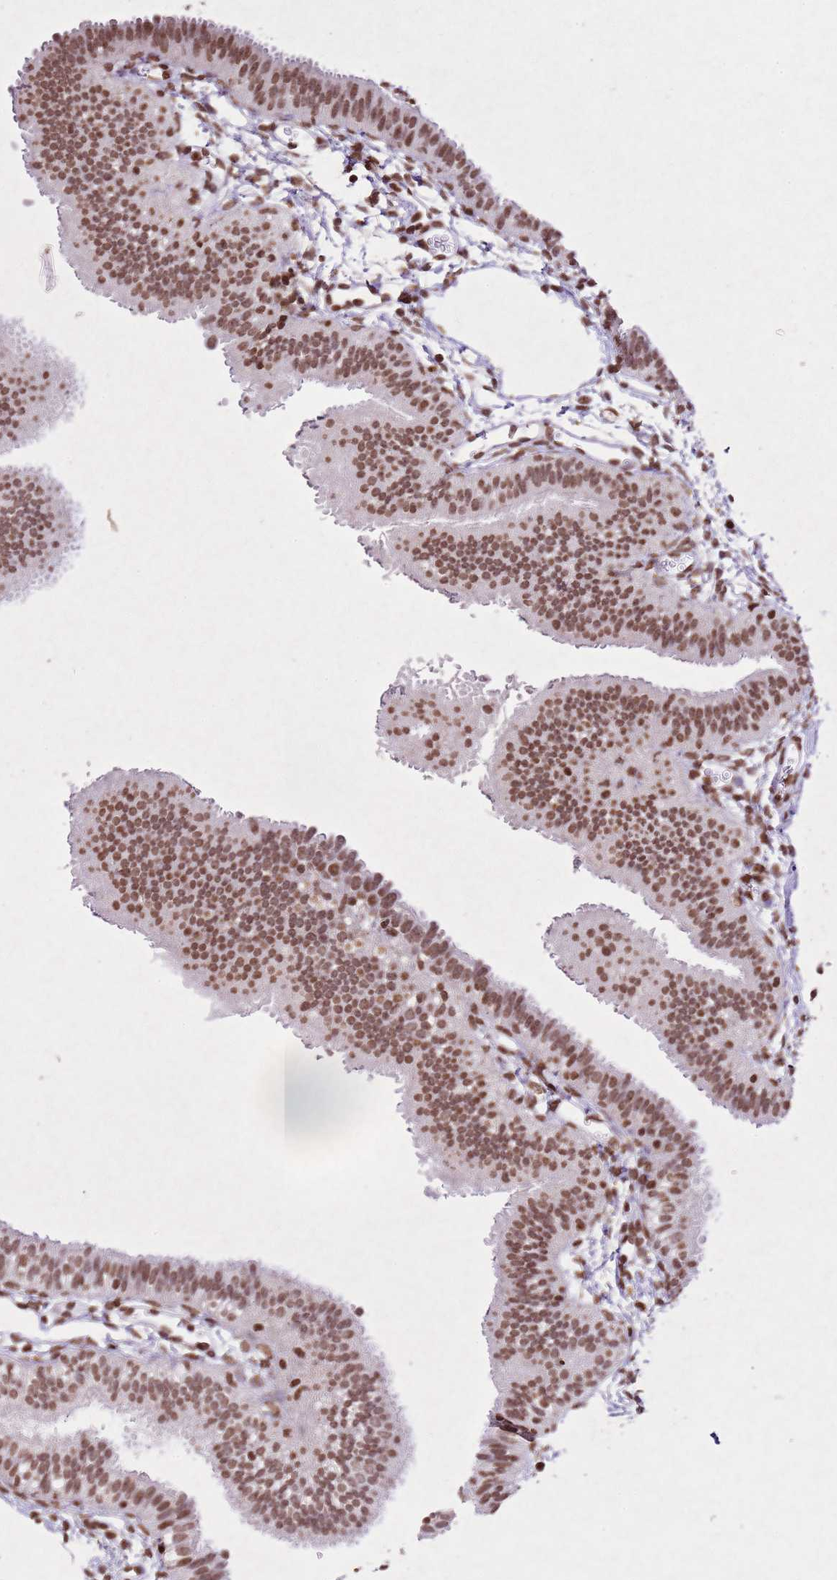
{"staining": {"intensity": "moderate", "quantity": ">75%", "location": "nuclear"}, "tissue": "fallopian tube", "cell_type": "Glandular cells", "image_type": "normal", "snomed": [{"axis": "morphology", "description": "Normal tissue, NOS"}, {"axis": "topography", "description": "Fallopian tube"}], "caption": "This micrograph shows immunohistochemistry staining of unremarkable human fallopian tube, with medium moderate nuclear expression in about >75% of glandular cells.", "gene": "BMAL1", "patient": {"sex": "female", "age": 35}}